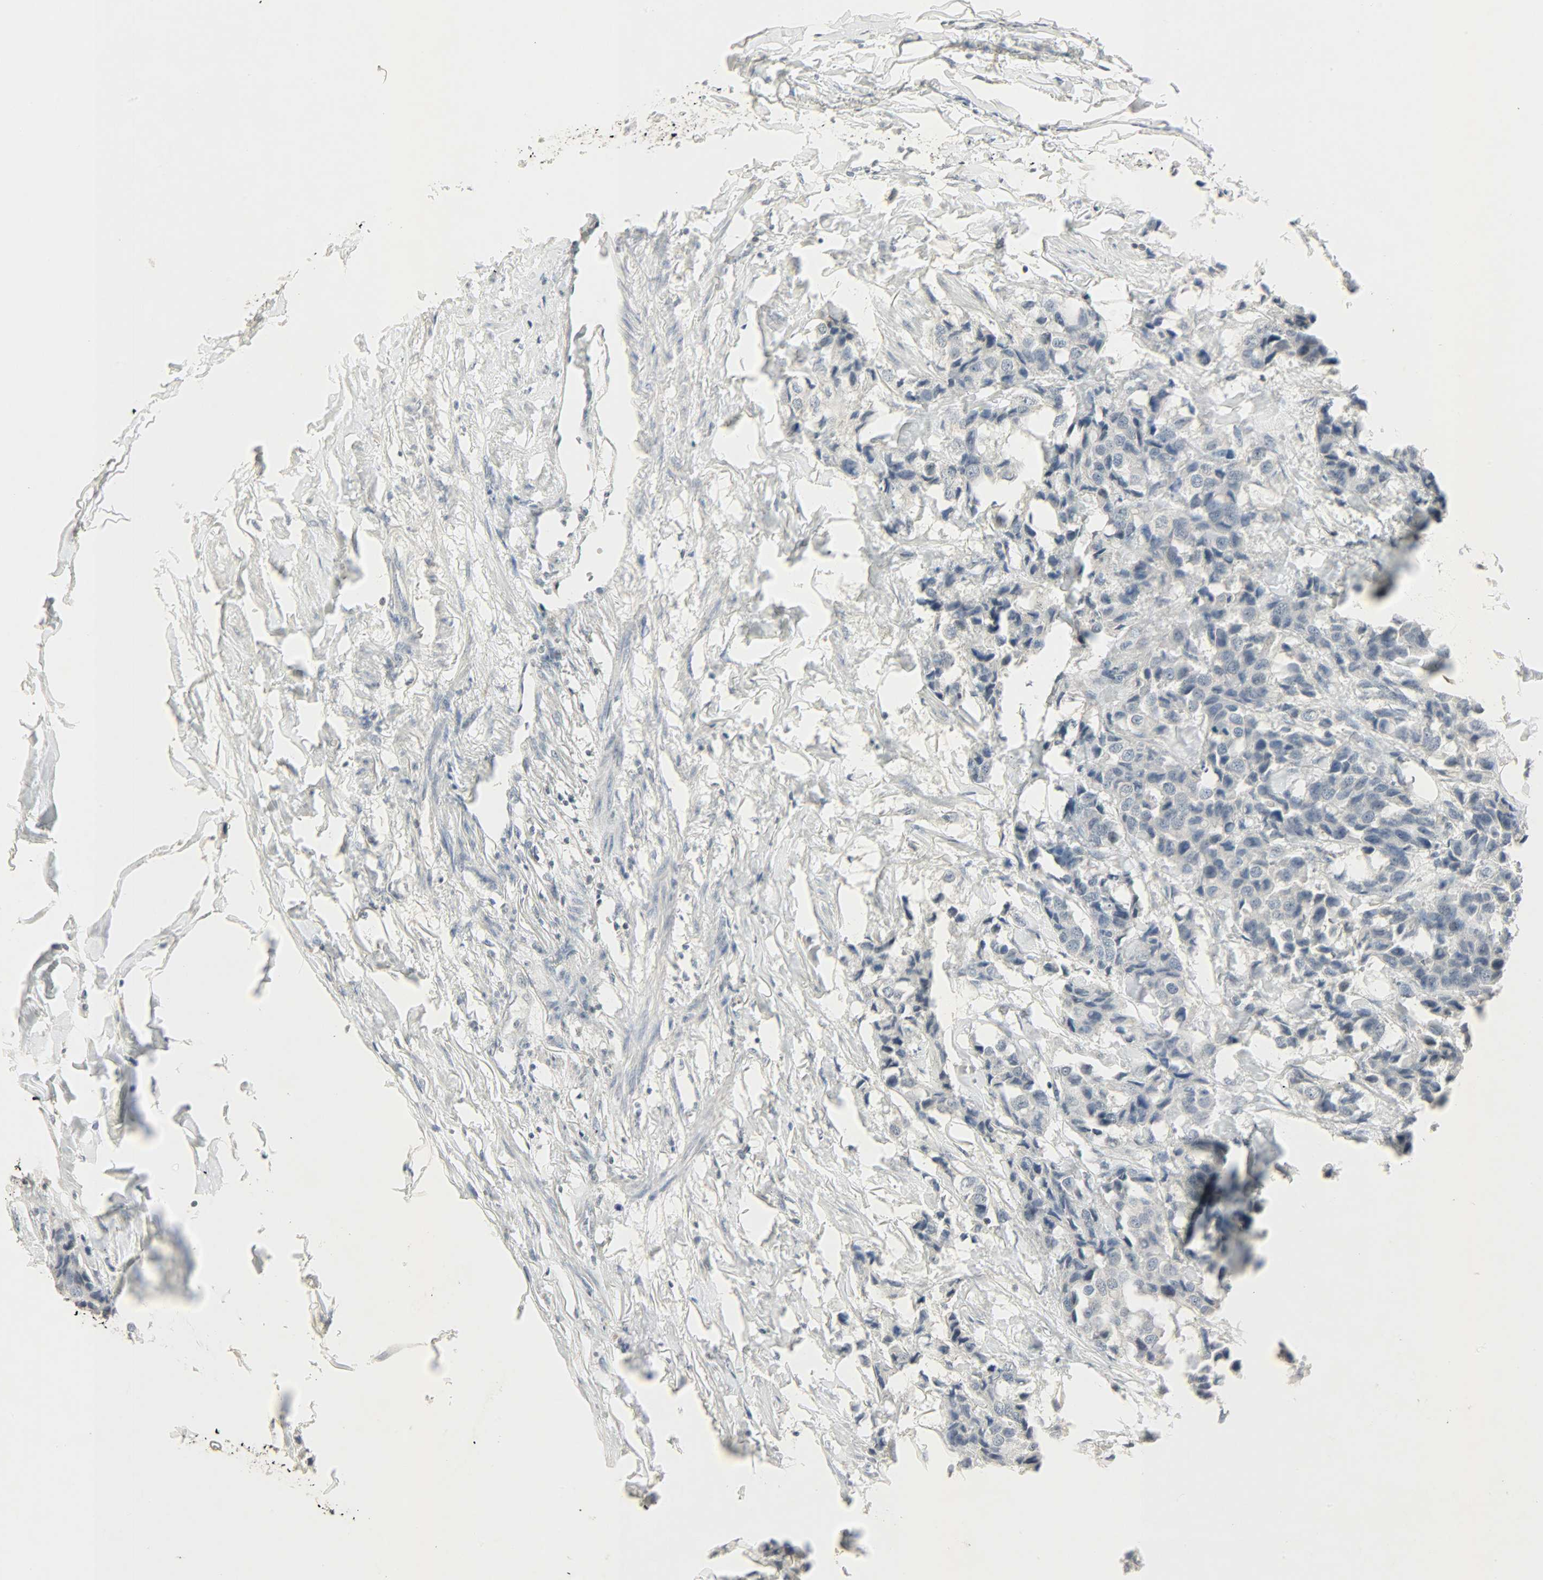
{"staining": {"intensity": "negative", "quantity": "none", "location": "none"}, "tissue": "breast cancer", "cell_type": "Tumor cells", "image_type": "cancer", "snomed": [{"axis": "morphology", "description": "Duct carcinoma"}, {"axis": "topography", "description": "Breast"}], "caption": "There is no significant staining in tumor cells of infiltrating ductal carcinoma (breast).", "gene": "CAMK4", "patient": {"sex": "female", "age": 80}}